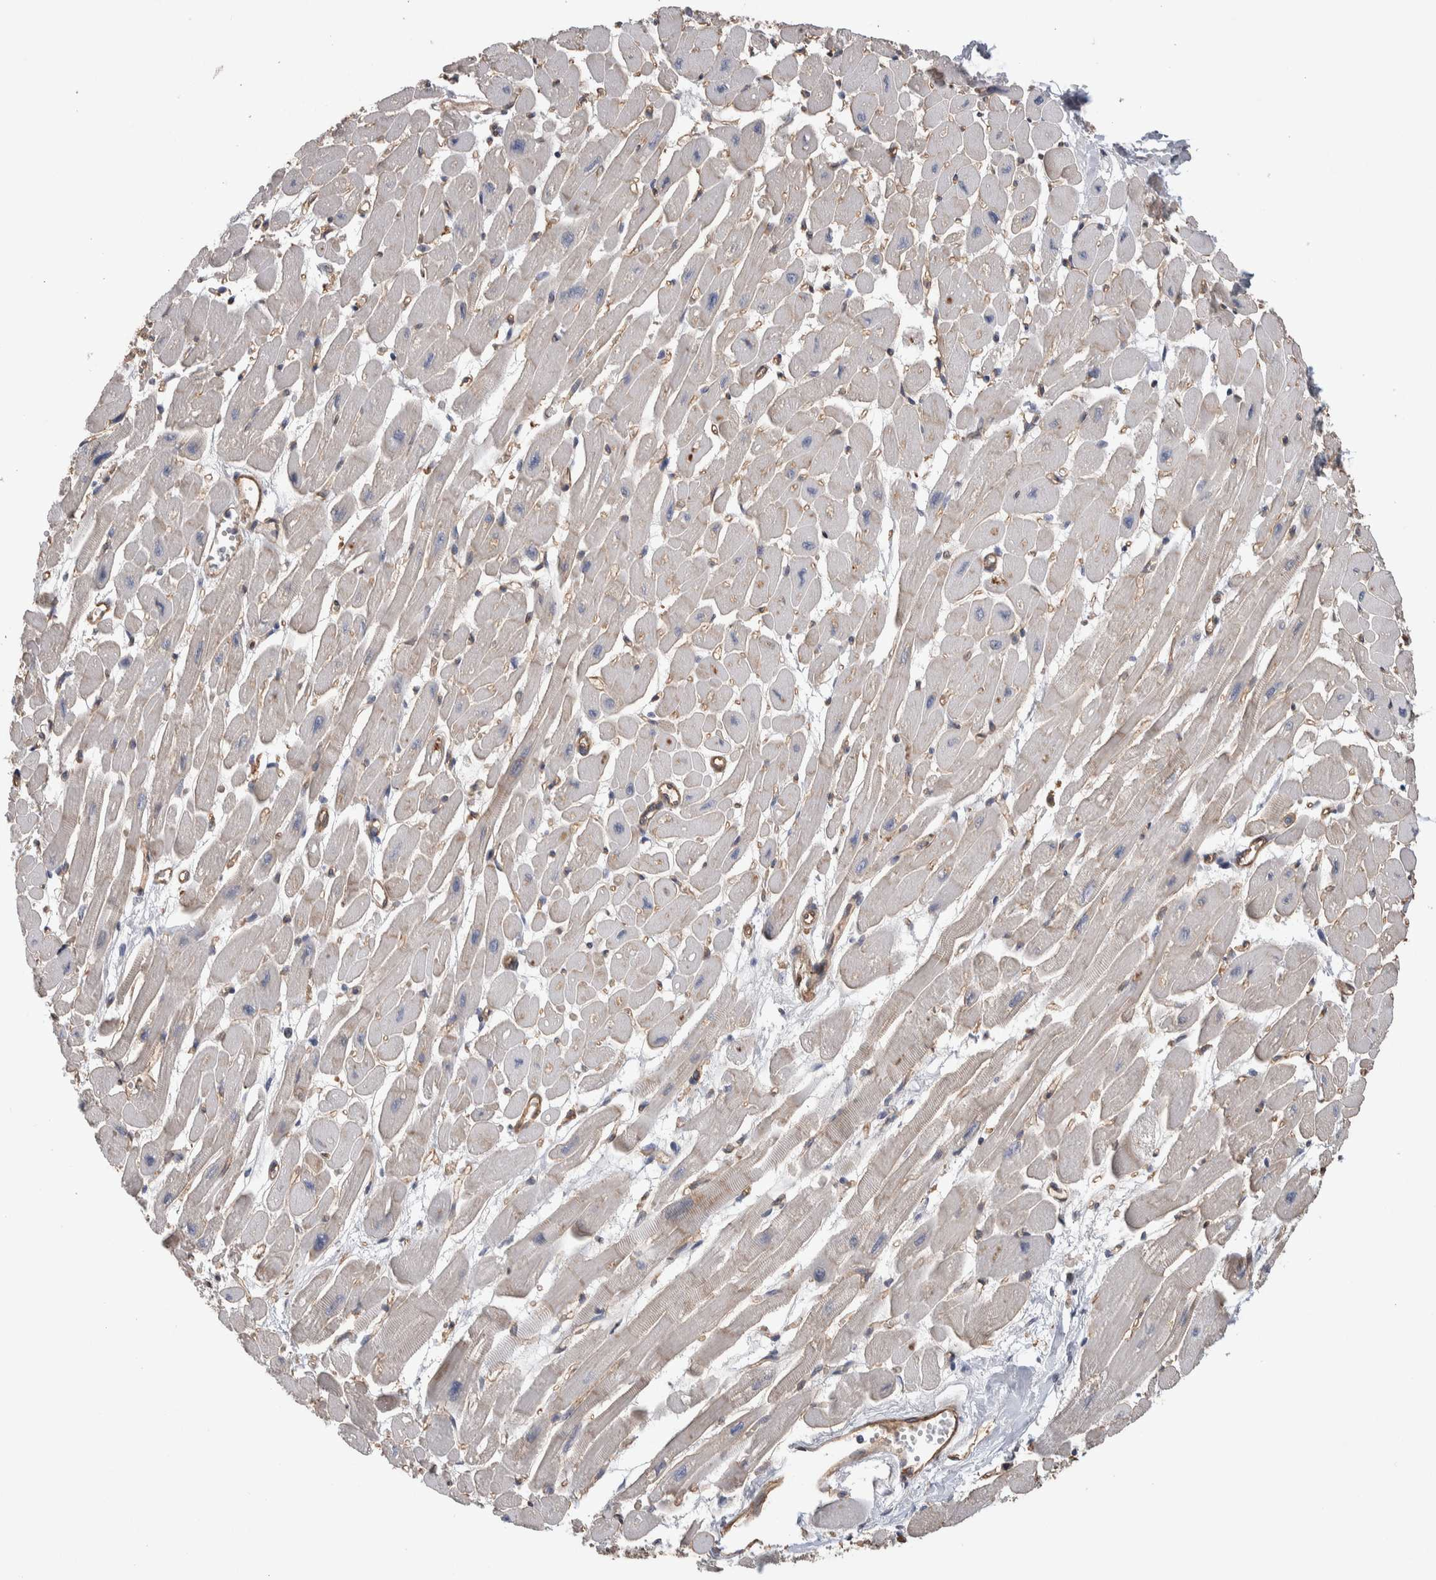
{"staining": {"intensity": "weak", "quantity": "<25%", "location": "cytoplasmic/membranous"}, "tissue": "heart muscle", "cell_type": "Cardiomyocytes", "image_type": "normal", "snomed": [{"axis": "morphology", "description": "Normal tissue, NOS"}, {"axis": "topography", "description": "Heart"}], "caption": "A micrograph of heart muscle stained for a protein reveals no brown staining in cardiomyocytes. (DAB (3,3'-diaminobenzidine) immunohistochemistry (IHC) with hematoxylin counter stain).", "gene": "GCNA", "patient": {"sex": "female", "age": 54}}